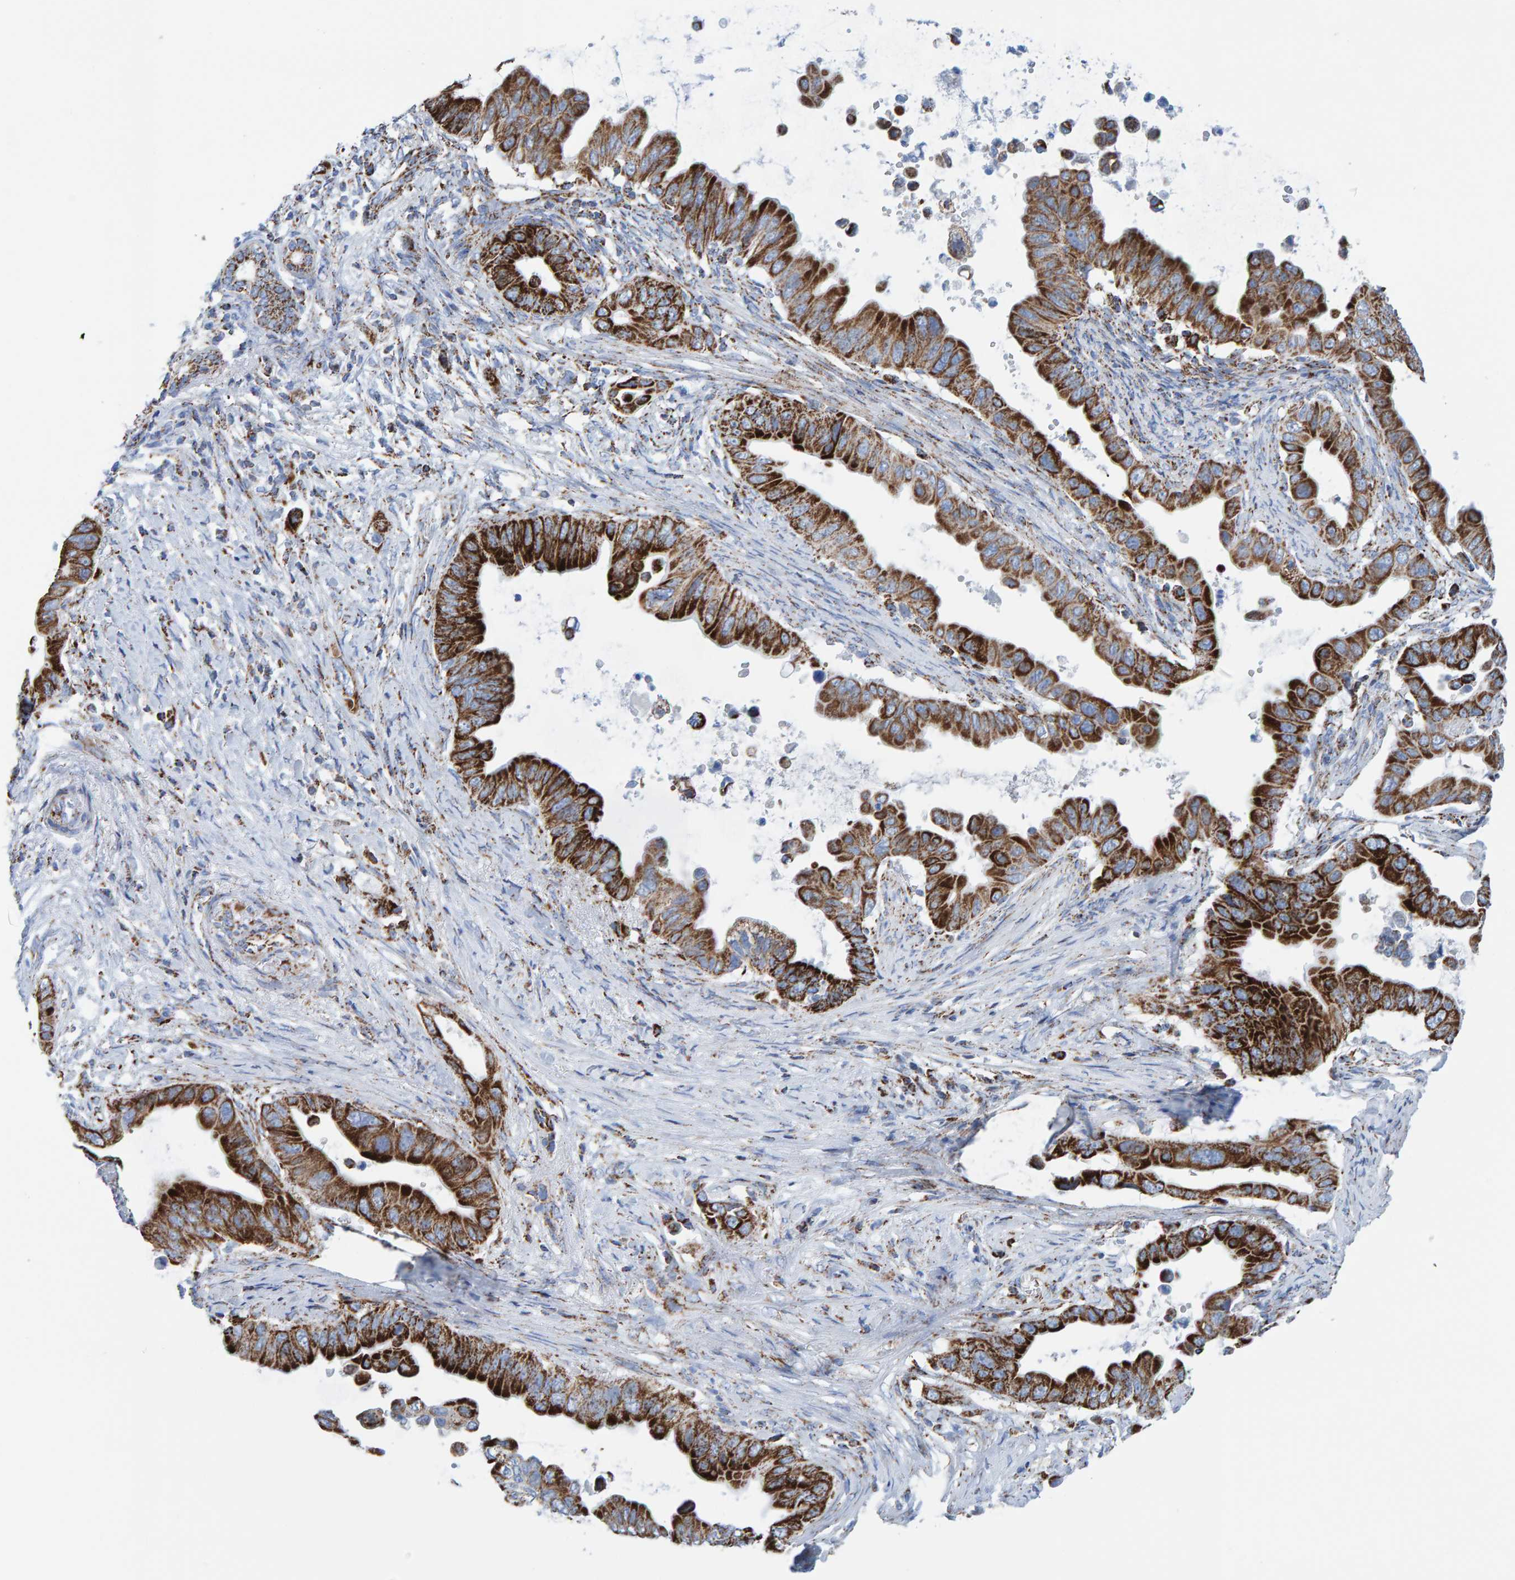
{"staining": {"intensity": "strong", "quantity": ">75%", "location": "cytoplasmic/membranous"}, "tissue": "pancreatic cancer", "cell_type": "Tumor cells", "image_type": "cancer", "snomed": [{"axis": "morphology", "description": "Adenocarcinoma, NOS"}, {"axis": "topography", "description": "Pancreas"}], "caption": "Brown immunohistochemical staining in adenocarcinoma (pancreatic) reveals strong cytoplasmic/membranous expression in approximately >75% of tumor cells. The staining was performed using DAB to visualize the protein expression in brown, while the nuclei were stained in blue with hematoxylin (Magnification: 20x).", "gene": "ENSG00000262660", "patient": {"sex": "female", "age": 72}}